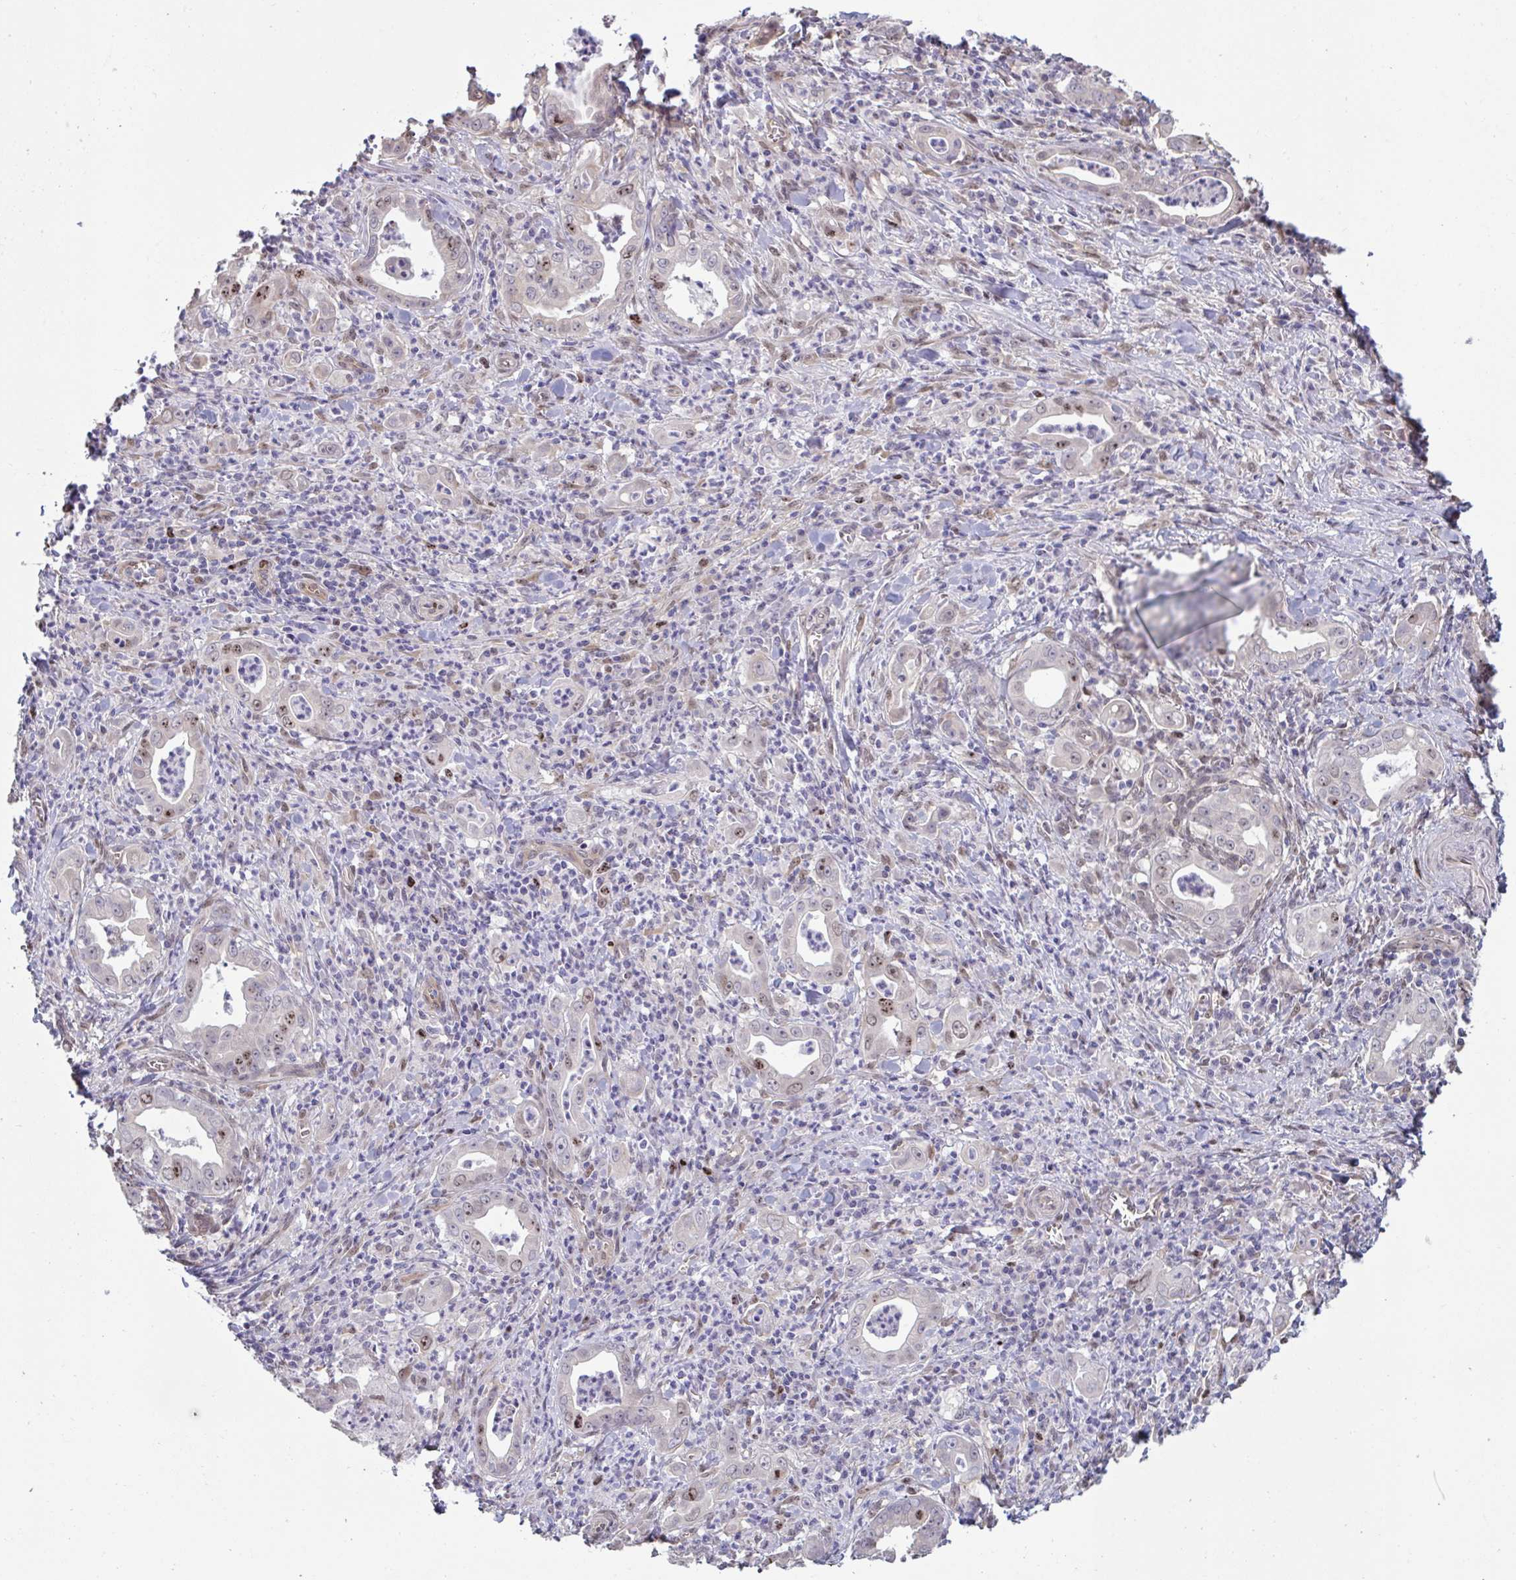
{"staining": {"intensity": "moderate", "quantity": "<25%", "location": "nuclear"}, "tissue": "stomach cancer", "cell_type": "Tumor cells", "image_type": "cancer", "snomed": [{"axis": "morphology", "description": "Adenocarcinoma, NOS"}, {"axis": "topography", "description": "Stomach, upper"}], "caption": "Immunohistochemistry (IHC) of human stomach cancer (adenocarcinoma) demonstrates low levels of moderate nuclear staining in about <25% of tumor cells. Nuclei are stained in blue.", "gene": "SETD7", "patient": {"sex": "female", "age": 79}}